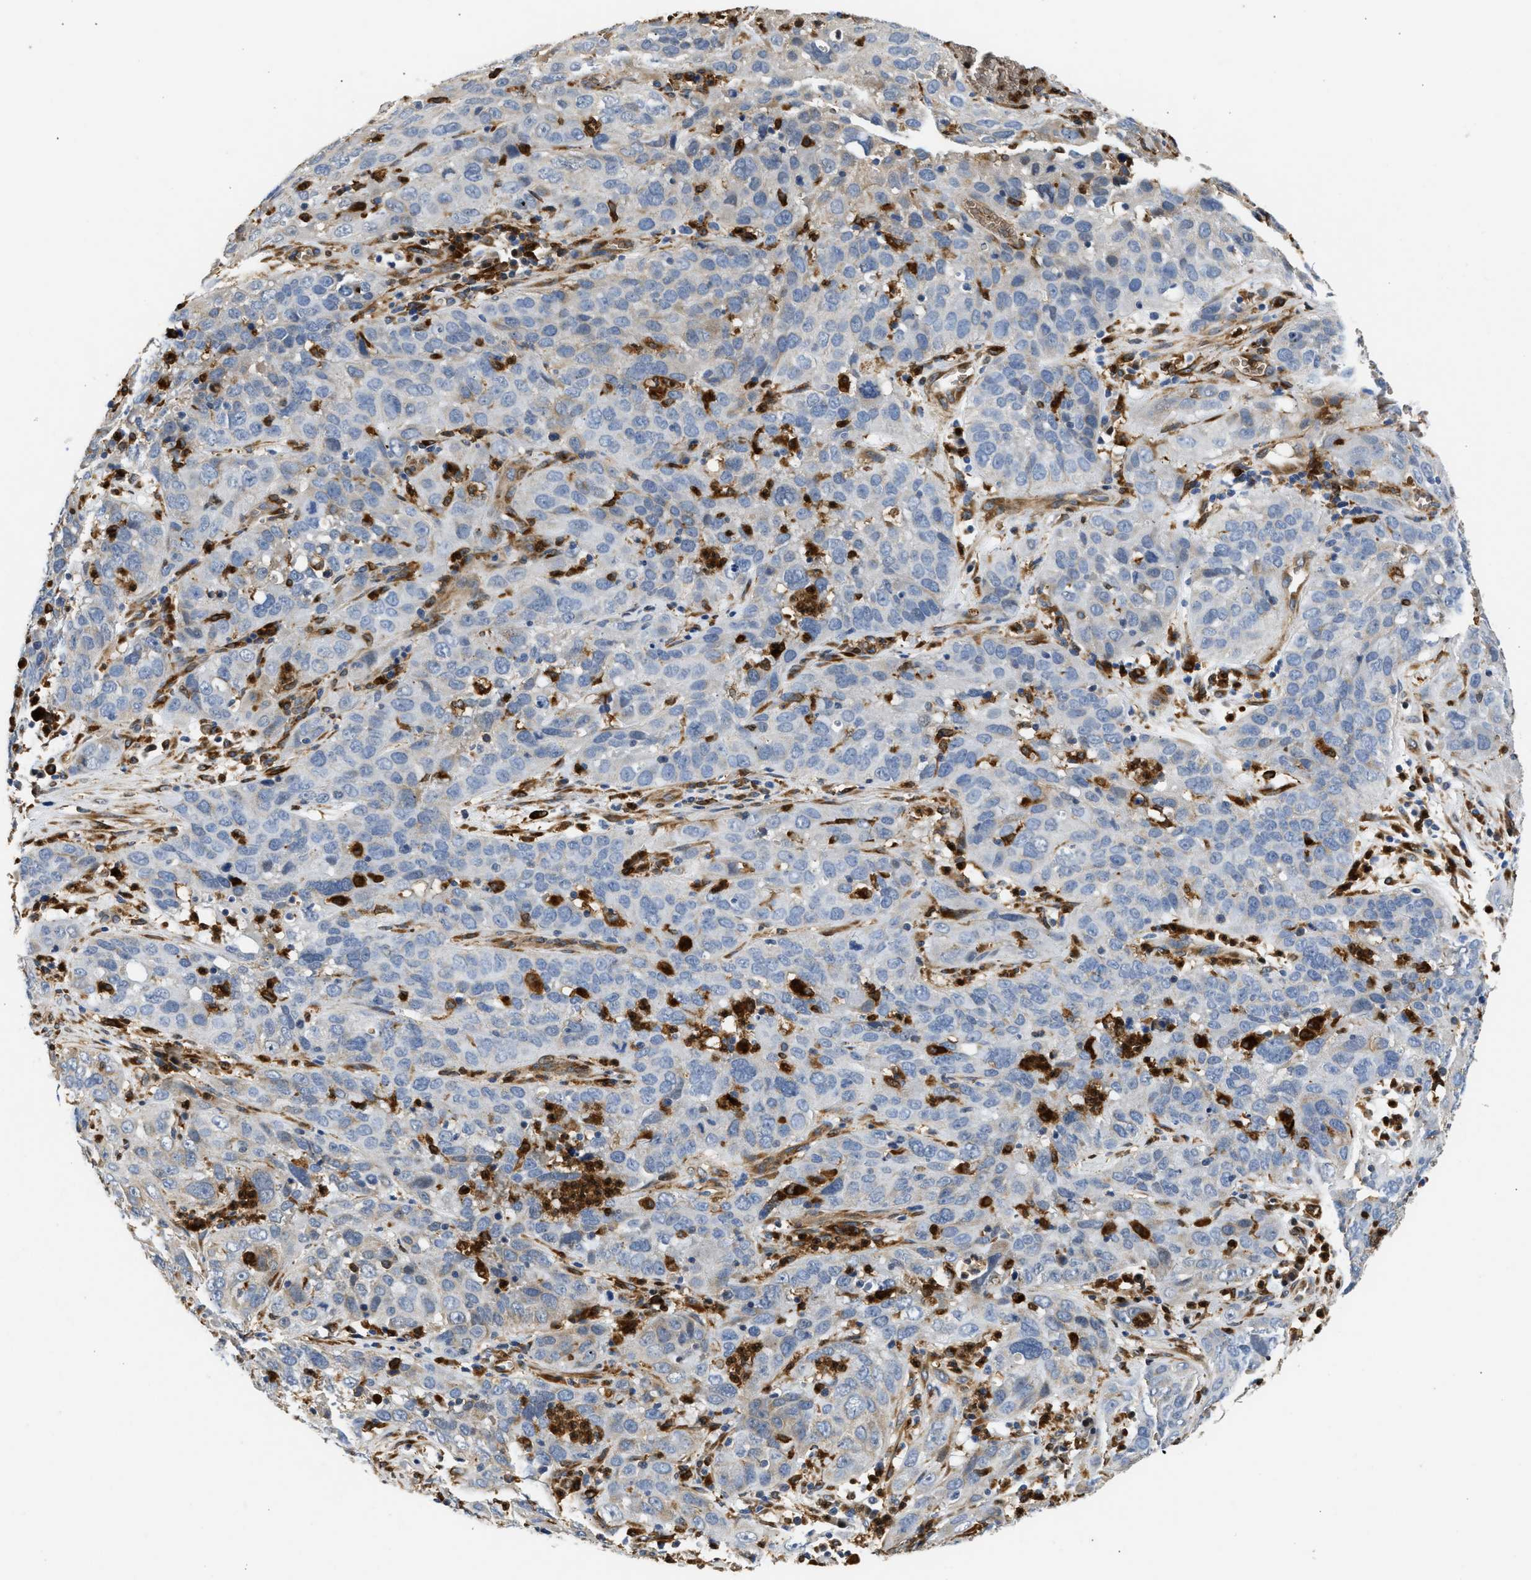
{"staining": {"intensity": "negative", "quantity": "none", "location": "none"}, "tissue": "cervical cancer", "cell_type": "Tumor cells", "image_type": "cancer", "snomed": [{"axis": "morphology", "description": "Squamous cell carcinoma, NOS"}, {"axis": "topography", "description": "Cervix"}], "caption": "Immunohistochemistry (IHC) micrograph of neoplastic tissue: squamous cell carcinoma (cervical) stained with DAB demonstrates no significant protein expression in tumor cells.", "gene": "RAB31", "patient": {"sex": "female", "age": 32}}